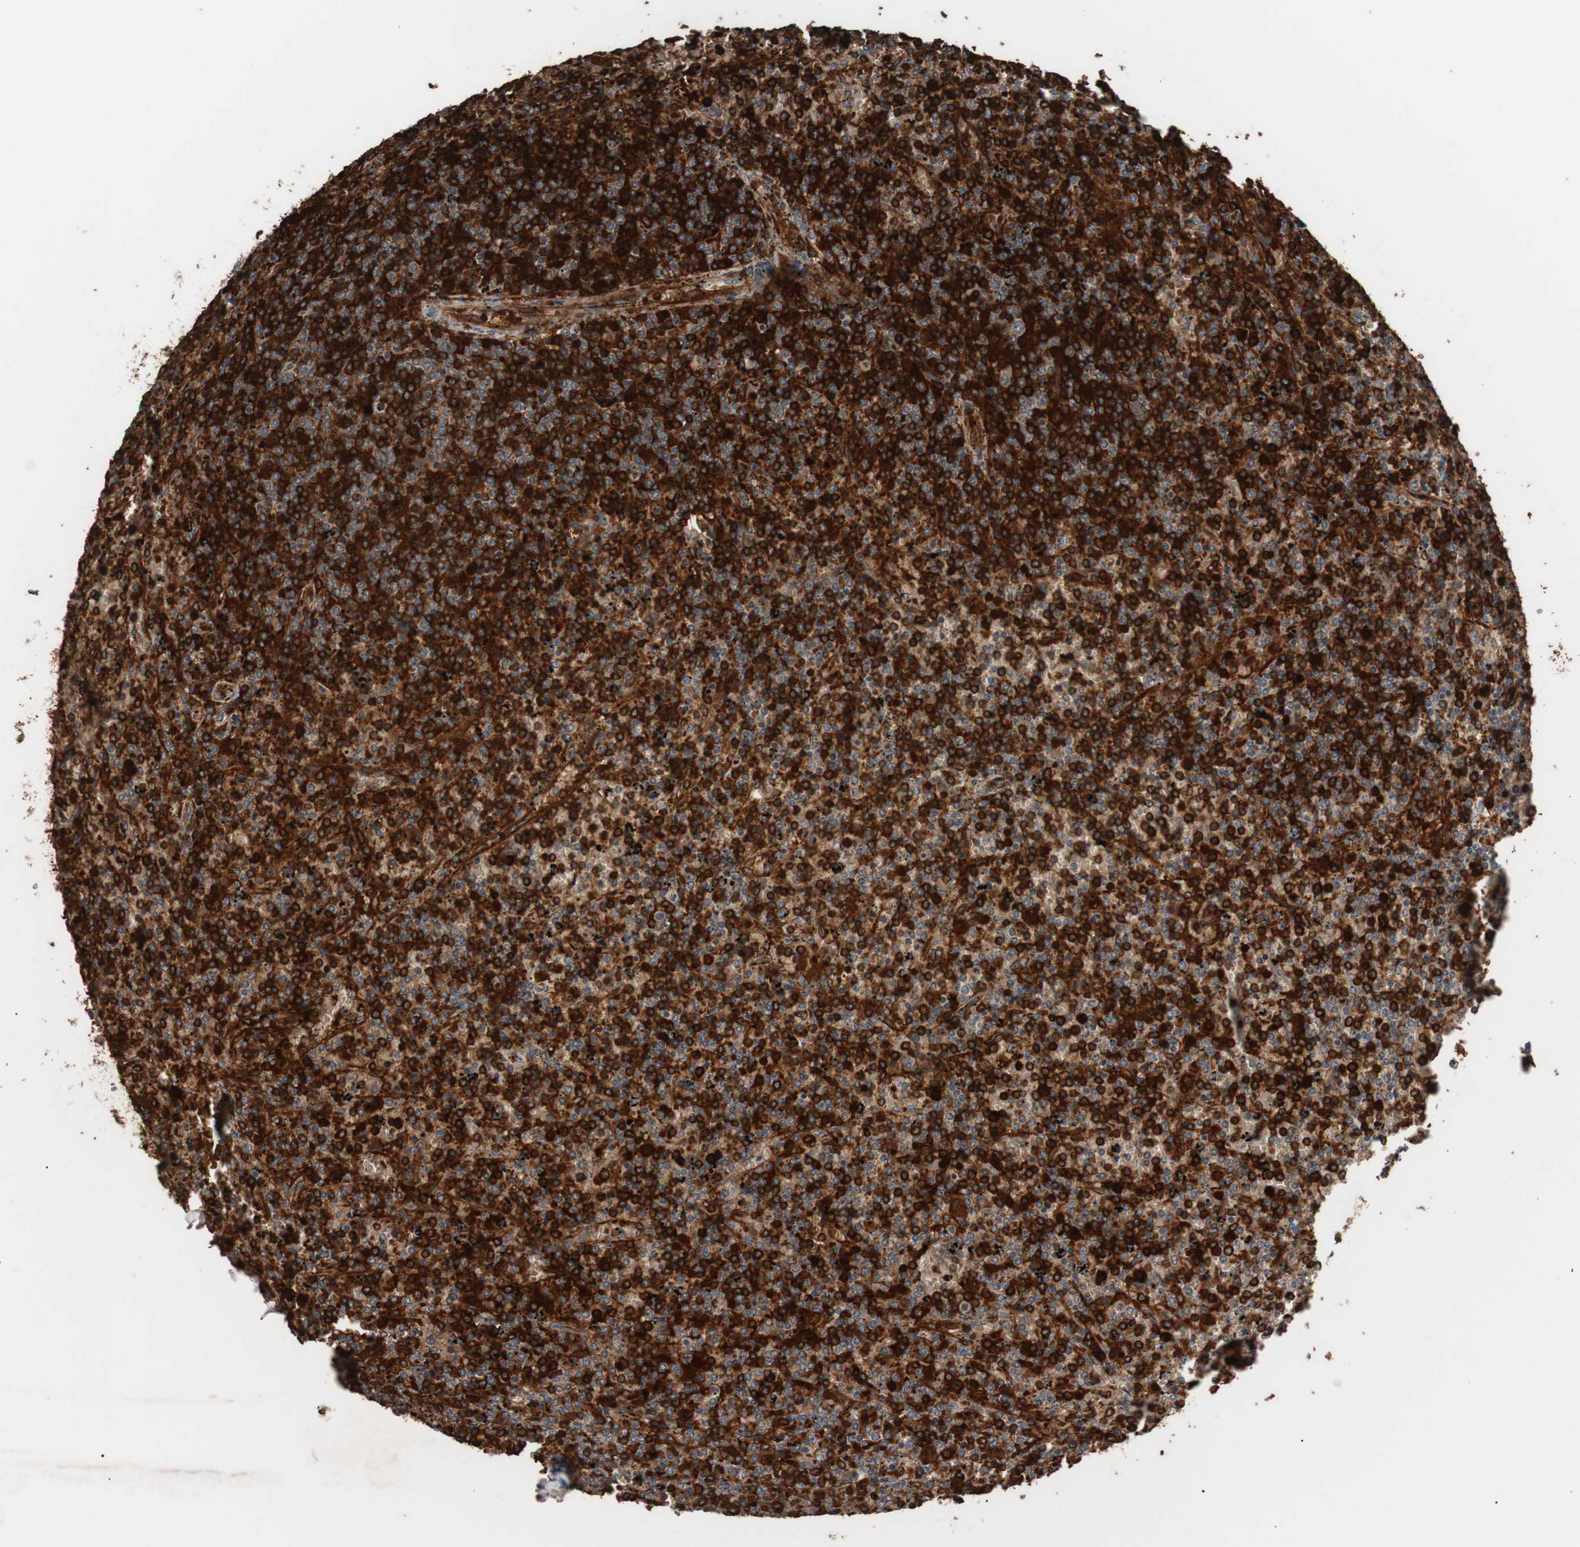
{"staining": {"intensity": "strong", "quantity": ">75%", "location": "cytoplasmic/membranous"}, "tissue": "lymphoma", "cell_type": "Tumor cells", "image_type": "cancer", "snomed": [{"axis": "morphology", "description": "Malignant lymphoma, non-Hodgkin's type, Low grade"}, {"axis": "topography", "description": "Spleen"}], "caption": "Malignant lymphoma, non-Hodgkin's type (low-grade) stained with a brown dye reveals strong cytoplasmic/membranous positive positivity in about >75% of tumor cells.", "gene": "GLYCTK", "patient": {"sex": "female", "age": 77}}